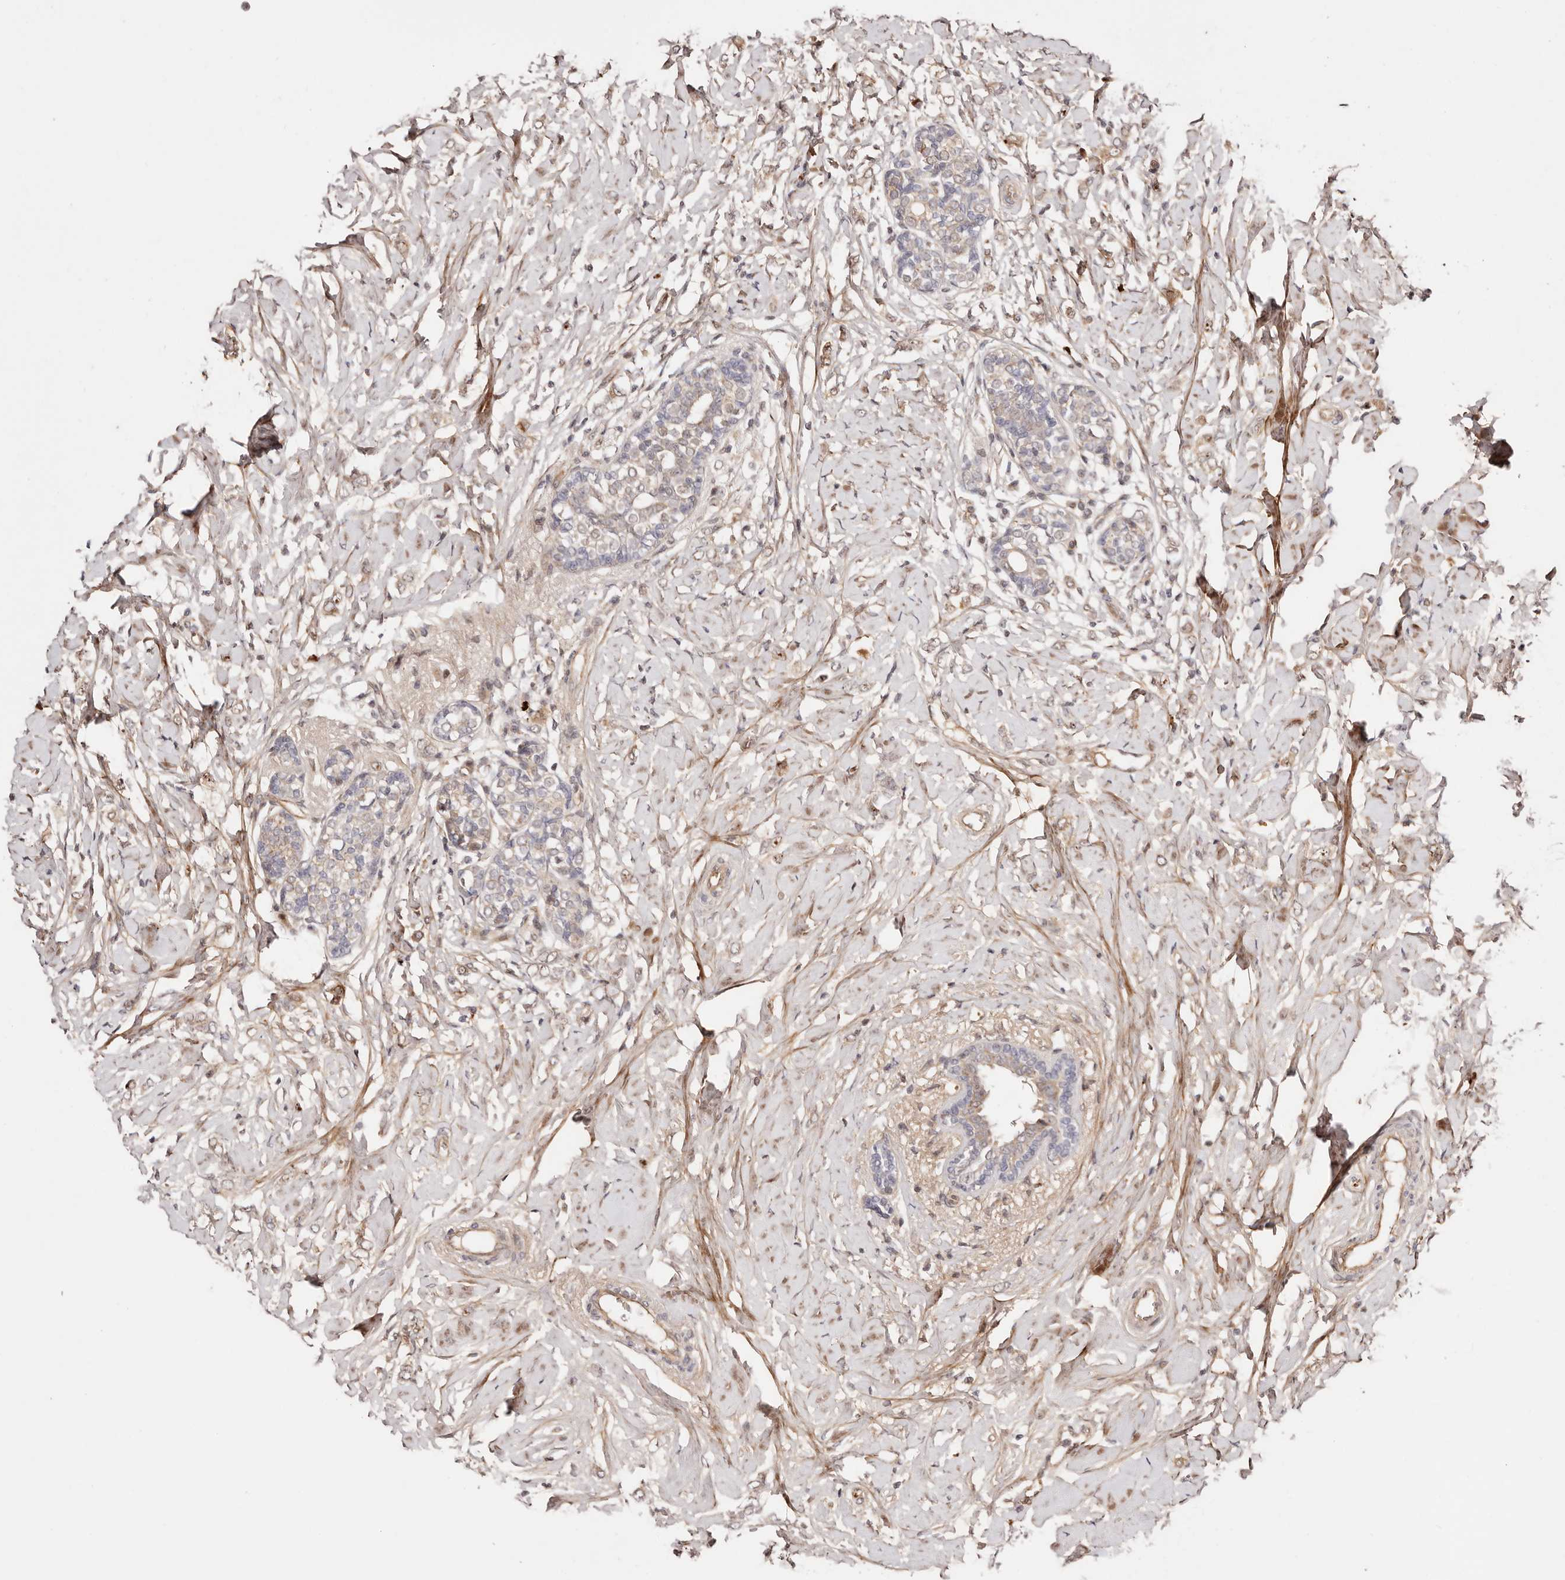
{"staining": {"intensity": "negative", "quantity": "none", "location": "none"}, "tissue": "breast cancer", "cell_type": "Tumor cells", "image_type": "cancer", "snomed": [{"axis": "morphology", "description": "Normal tissue, NOS"}, {"axis": "morphology", "description": "Lobular carcinoma"}, {"axis": "topography", "description": "Breast"}], "caption": "Human breast cancer (lobular carcinoma) stained for a protein using immunohistochemistry (IHC) exhibits no staining in tumor cells.", "gene": "WRN", "patient": {"sex": "female", "age": 47}}